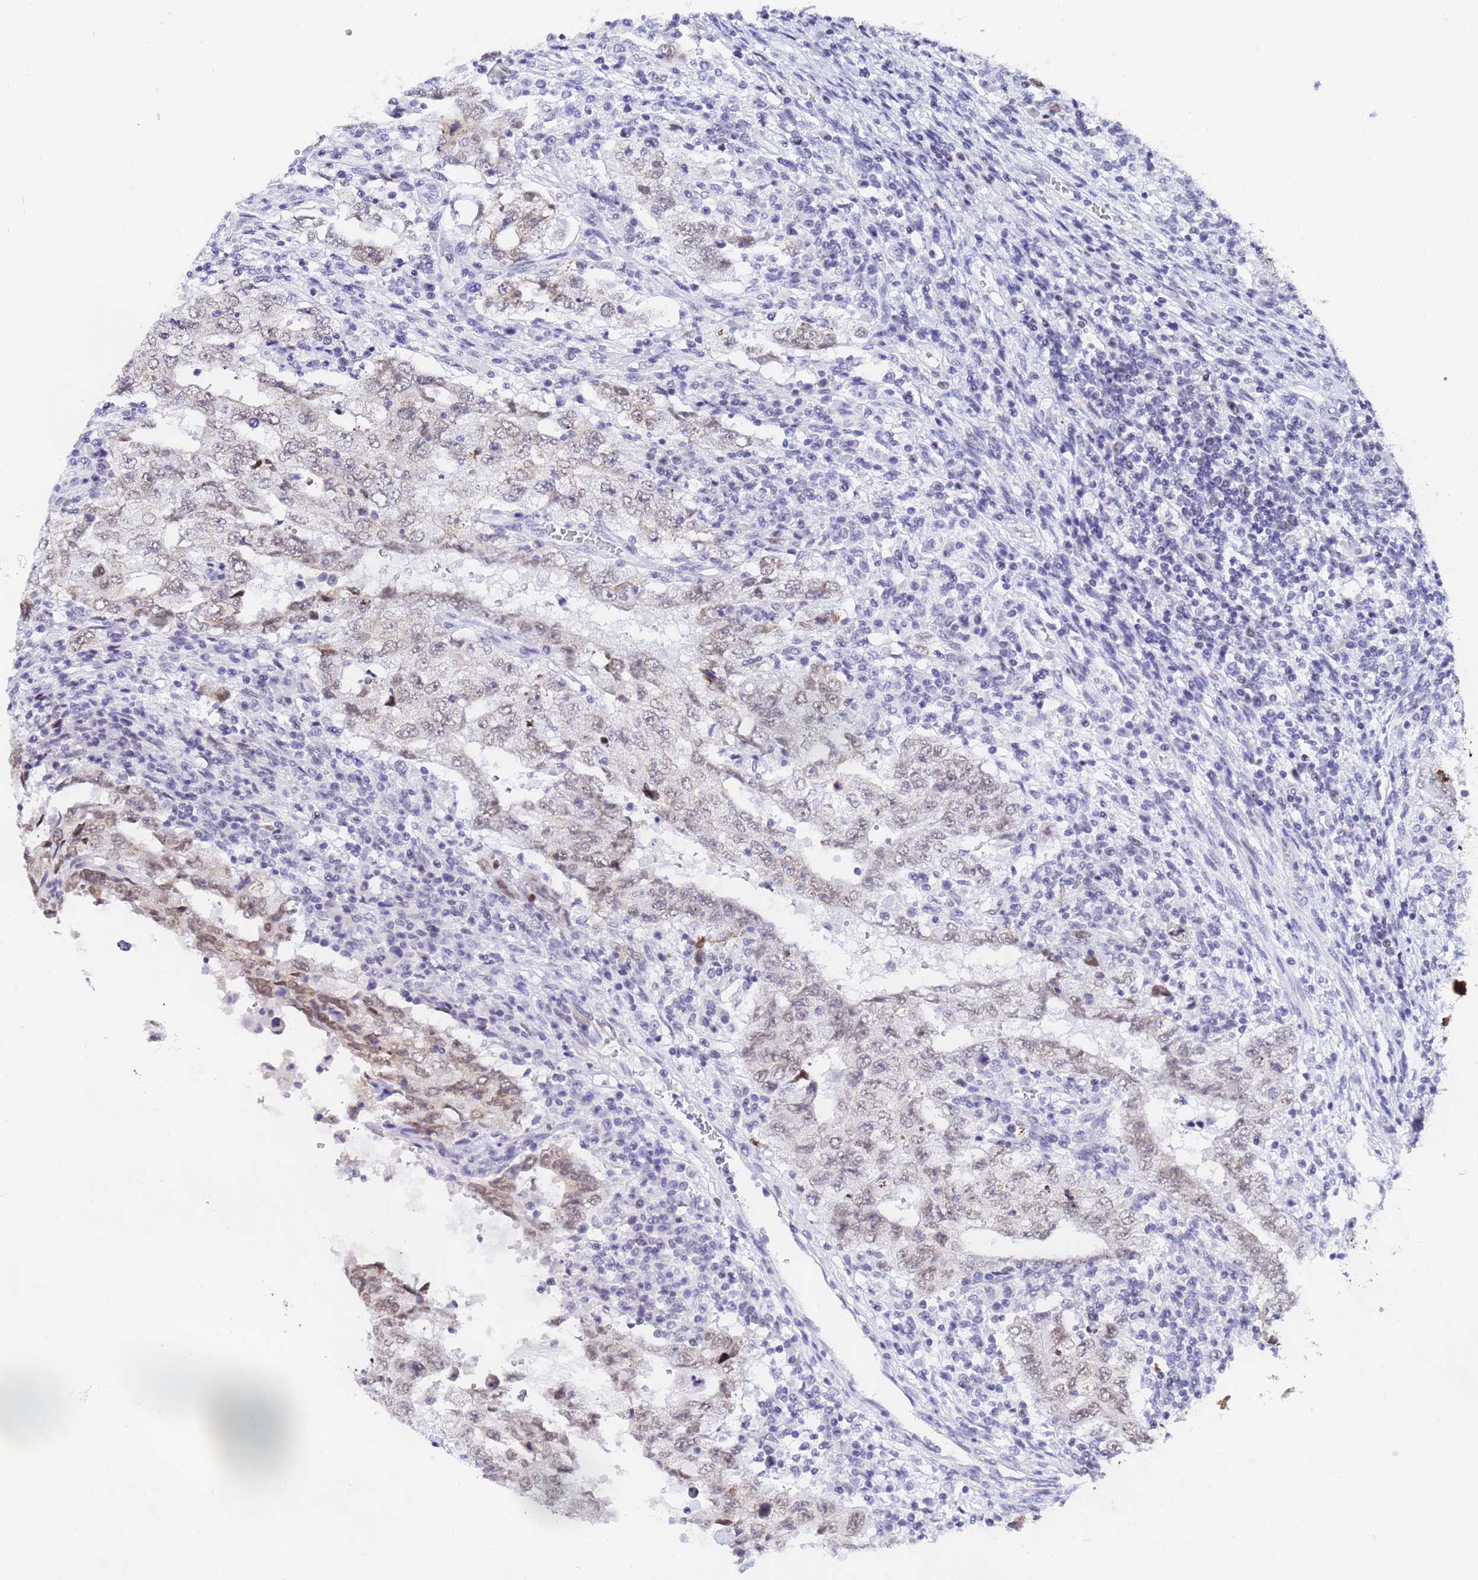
{"staining": {"intensity": "weak", "quantity": "<25%", "location": "cytoplasmic/membranous"}, "tissue": "testis cancer", "cell_type": "Tumor cells", "image_type": "cancer", "snomed": [{"axis": "morphology", "description": "Carcinoma, Embryonal, NOS"}, {"axis": "topography", "description": "Testis"}], "caption": "This is an IHC photomicrograph of embryonal carcinoma (testis). There is no expression in tumor cells.", "gene": "CKMT1A", "patient": {"sex": "male", "age": 26}}